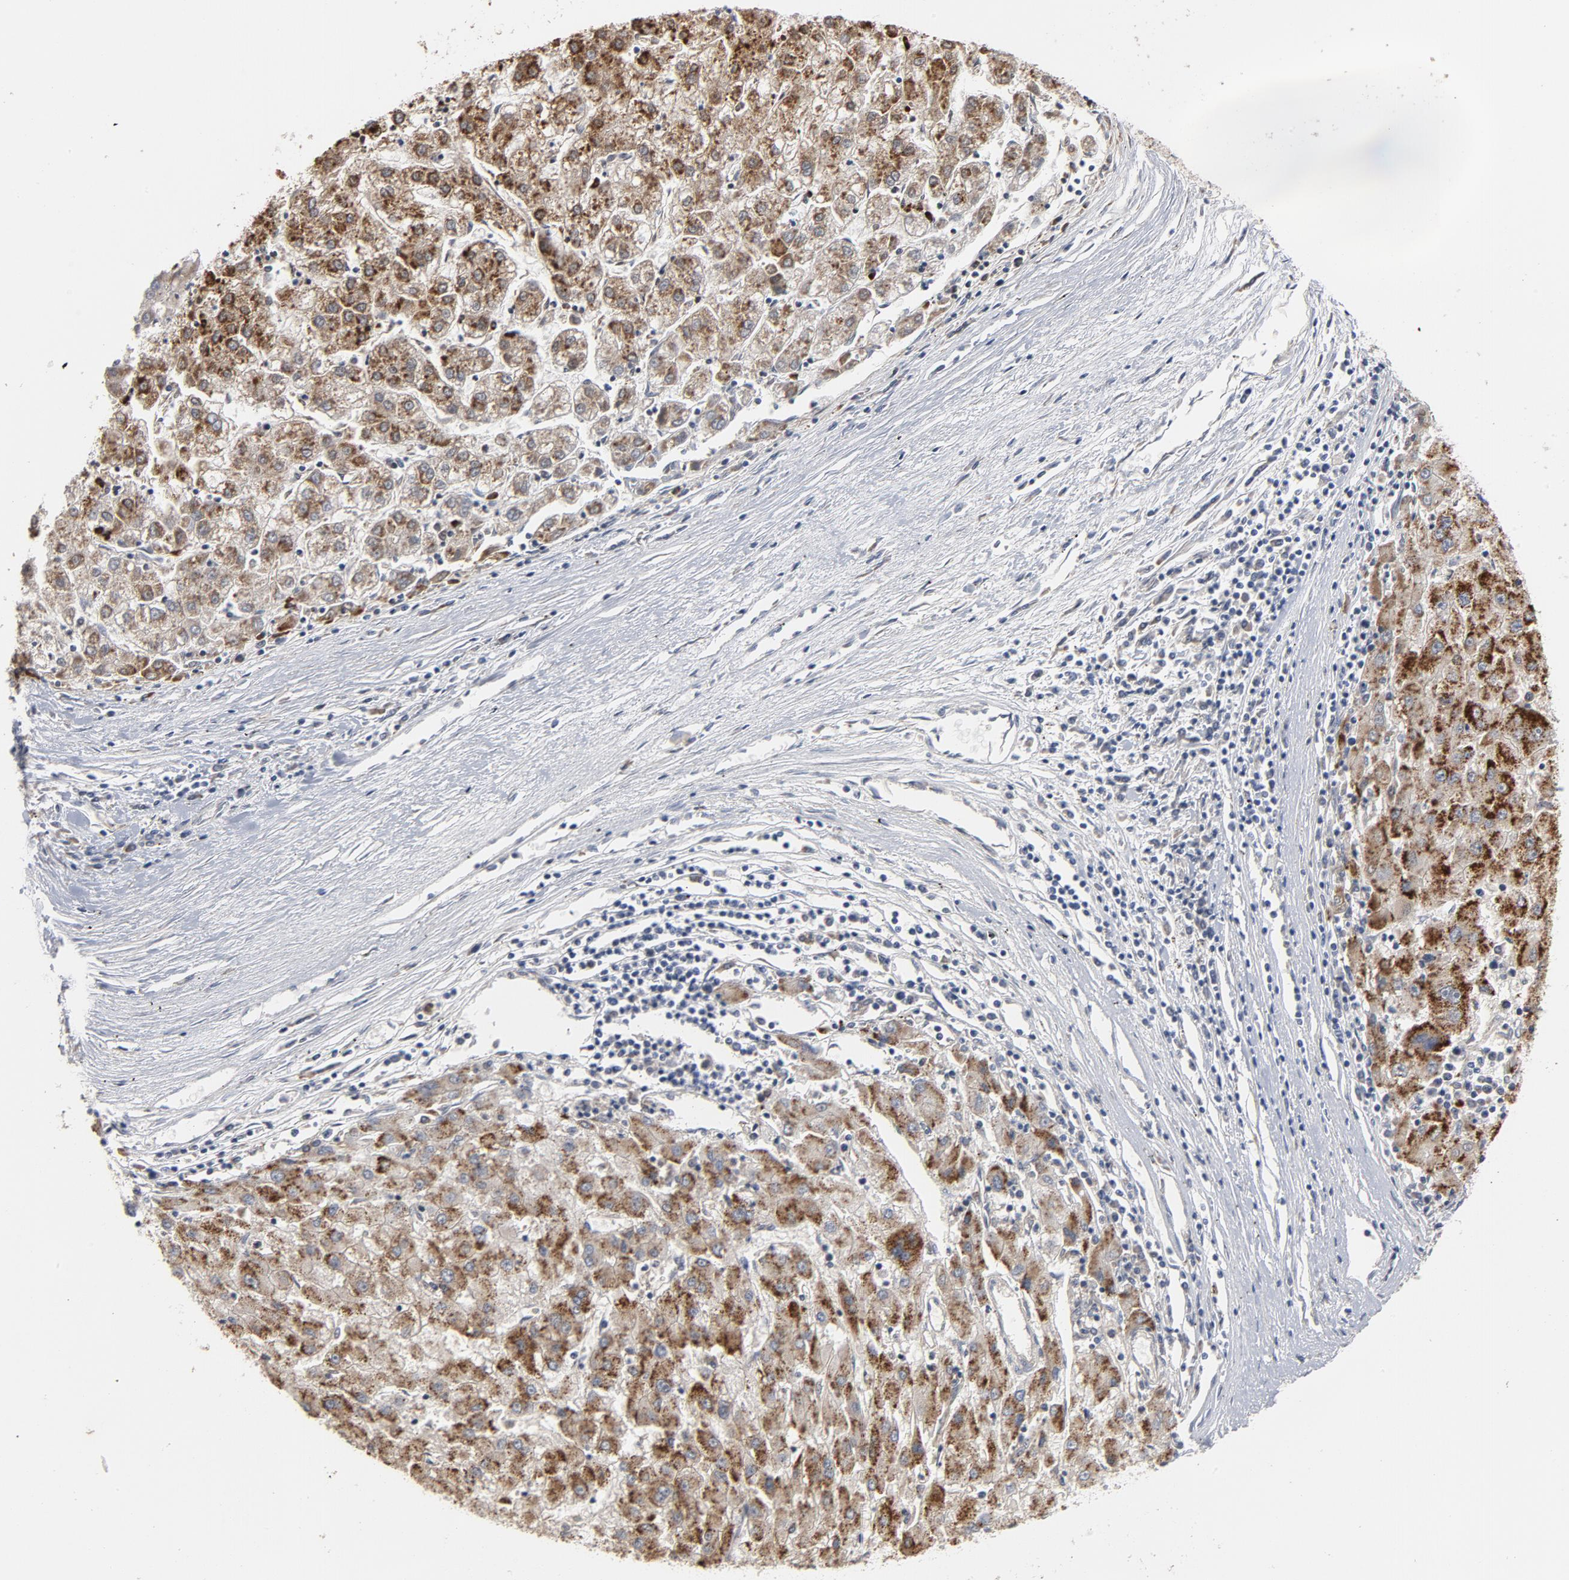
{"staining": {"intensity": "strong", "quantity": ">75%", "location": "cytoplasmic/membranous"}, "tissue": "liver cancer", "cell_type": "Tumor cells", "image_type": "cancer", "snomed": [{"axis": "morphology", "description": "Carcinoma, Hepatocellular, NOS"}, {"axis": "topography", "description": "Liver"}], "caption": "The micrograph displays immunohistochemical staining of liver cancer. There is strong cytoplasmic/membranous positivity is present in approximately >75% of tumor cells.", "gene": "PPP1R1B", "patient": {"sex": "male", "age": 72}}